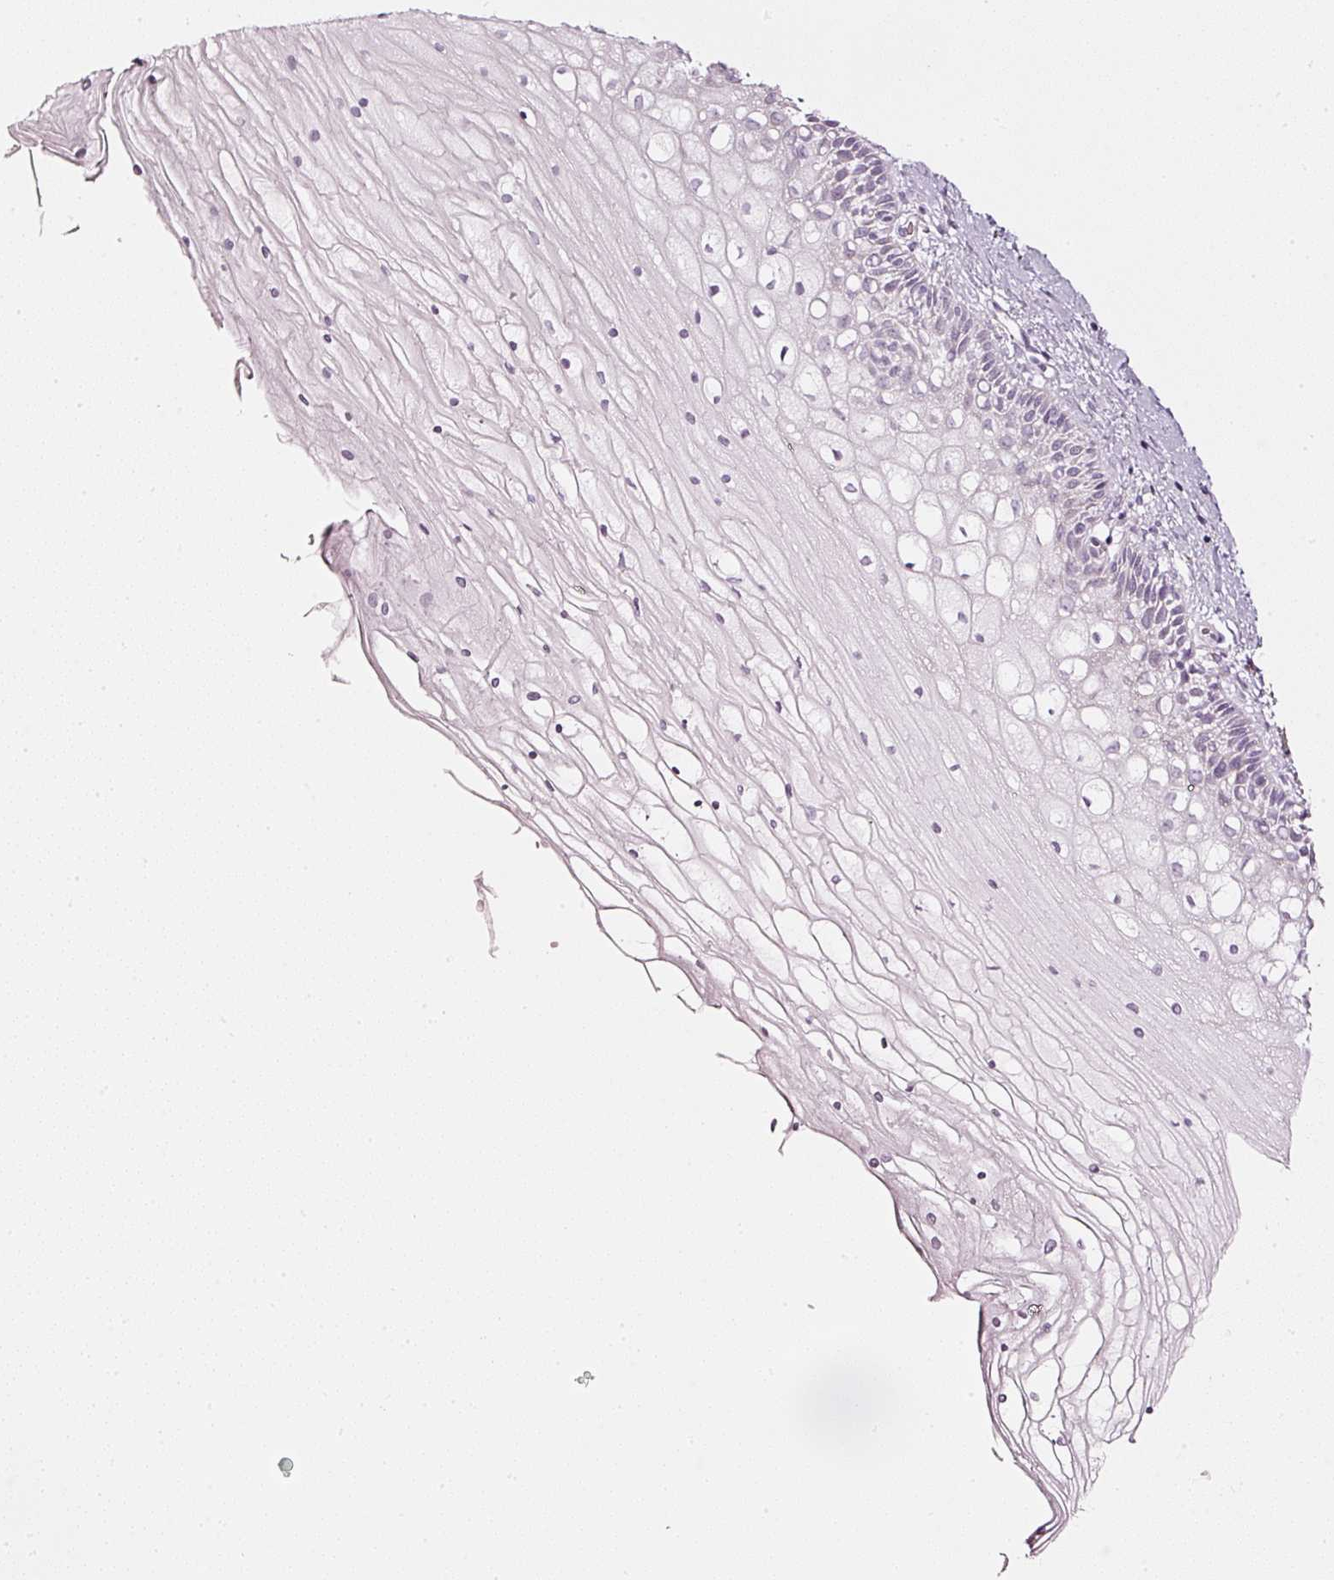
{"staining": {"intensity": "weak", "quantity": "<25%", "location": "cytoplasmic/membranous"}, "tissue": "cervix", "cell_type": "Glandular cells", "image_type": "normal", "snomed": [{"axis": "morphology", "description": "Normal tissue, NOS"}, {"axis": "topography", "description": "Cervix"}], "caption": "DAB immunohistochemical staining of benign cervix exhibits no significant positivity in glandular cells.", "gene": "SDF4", "patient": {"sex": "female", "age": 36}}